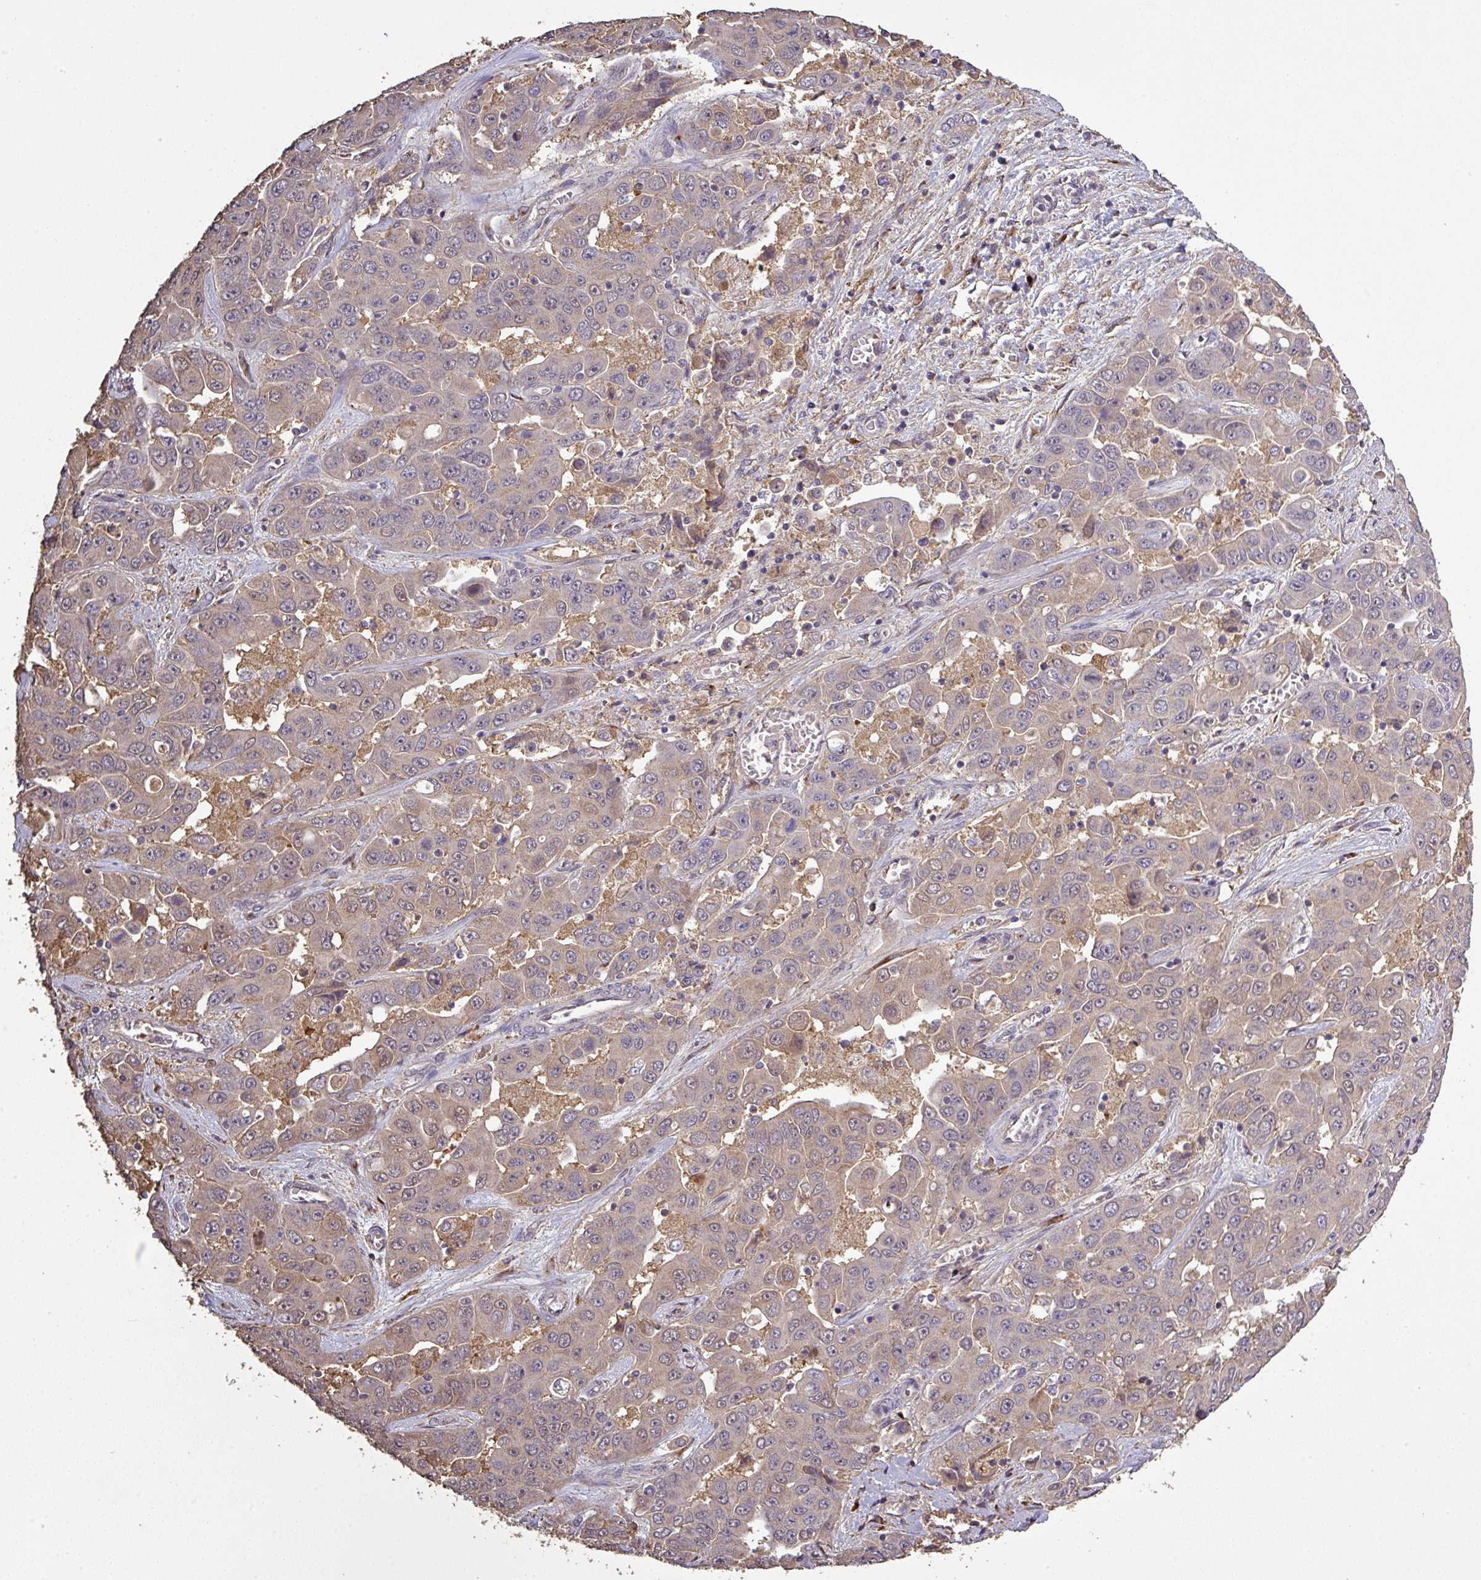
{"staining": {"intensity": "weak", "quantity": ">75%", "location": "cytoplasmic/membranous"}, "tissue": "liver cancer", "cell_type": "Tumor cells", "image_type": "cancer", "snomed": [{"axis": "morphology", "description": "Cholangiocarcinoma"}, {"axis": "topography", "description": "Liver"}], "caption": "Liver cancer stained with a protein marker demonstrates weak staining in tumor cells.", "gene": "ISLR", "patient": {"sex": "female", "age": 52}}